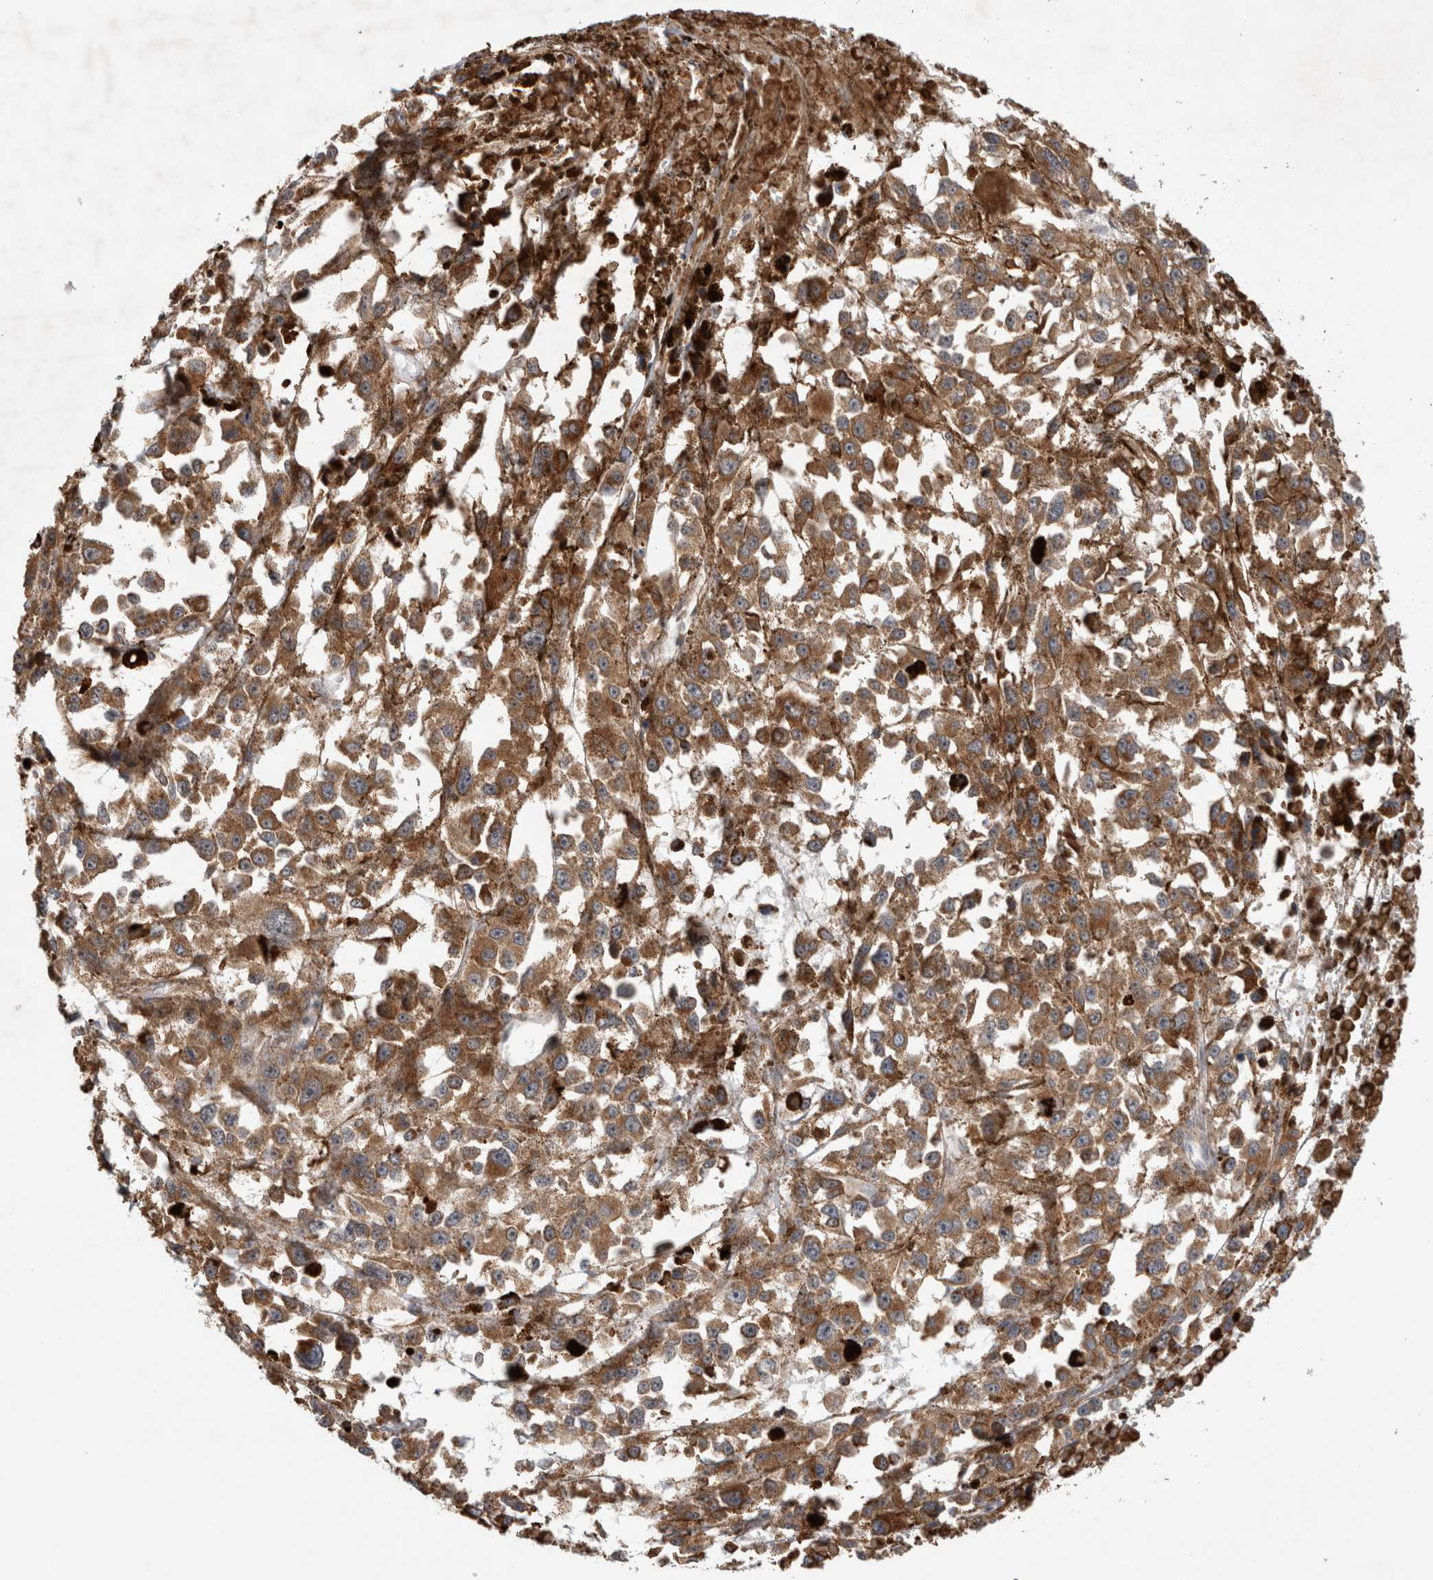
{"staining": {"intensity": "moderate", "quantity": ">75%", "location": "cytoplasmic/membranous"}, "tissue": "melanoma", "cell_type": "Tumor cells", "image_type": "cancer", "snomed": [{"axis": "morphology", "description": "Malignant melanoma, Metastatic site"}, {"axis": "topography", "description": "Lymph node"}], "caption": "IHC micrograph of human melanoma stained for a protein (brown), which shows medium levels of moderate cytoplasmic/membranous positivity in about >75% of tumor cells.", "gene": "ADGRL3", "patient": {"sex": "male", "age": 59}}